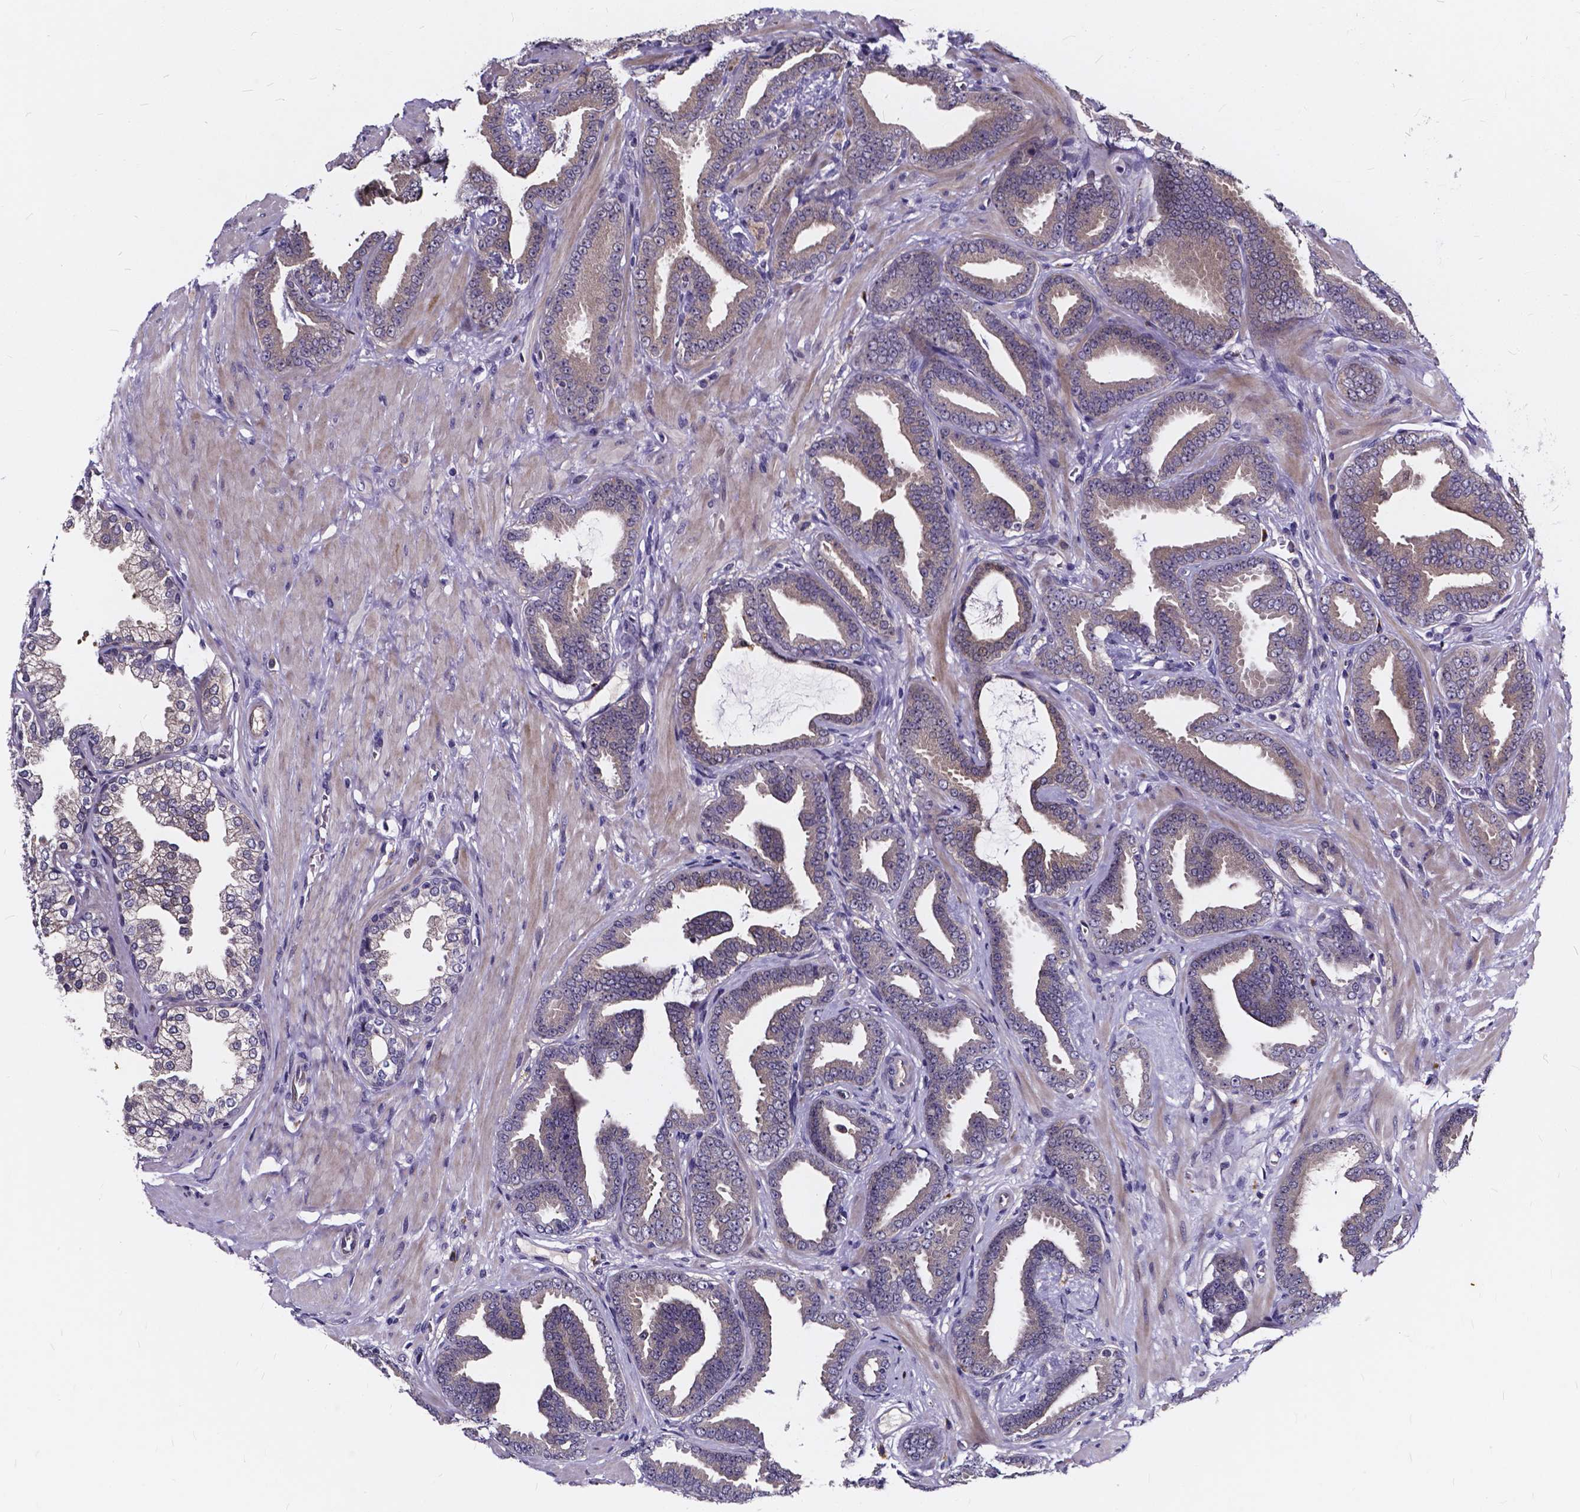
{"staining": {"intensity": "moderate", "quantity": "25%-75%", "location": "cytoplasmic/membranous"}, "tissue": "prostate cancer", "cell_type": "Tumor cells", "image_type": "cancer", "snomed": [{"axis": "morphology", "description": "Adenocarcinoma, Low grade"}, {"axis": "topography", "description": "Prostate"}], "caption": "Brown immunohistochemical staining in human prostate low-grade adenocarcinoma shows moderate cytoplasmic/membranous expression in approximately 25%-75% of tumor cells.", "gene": "SOWAHA", "patient": {"sex": "male", "age": 63}}